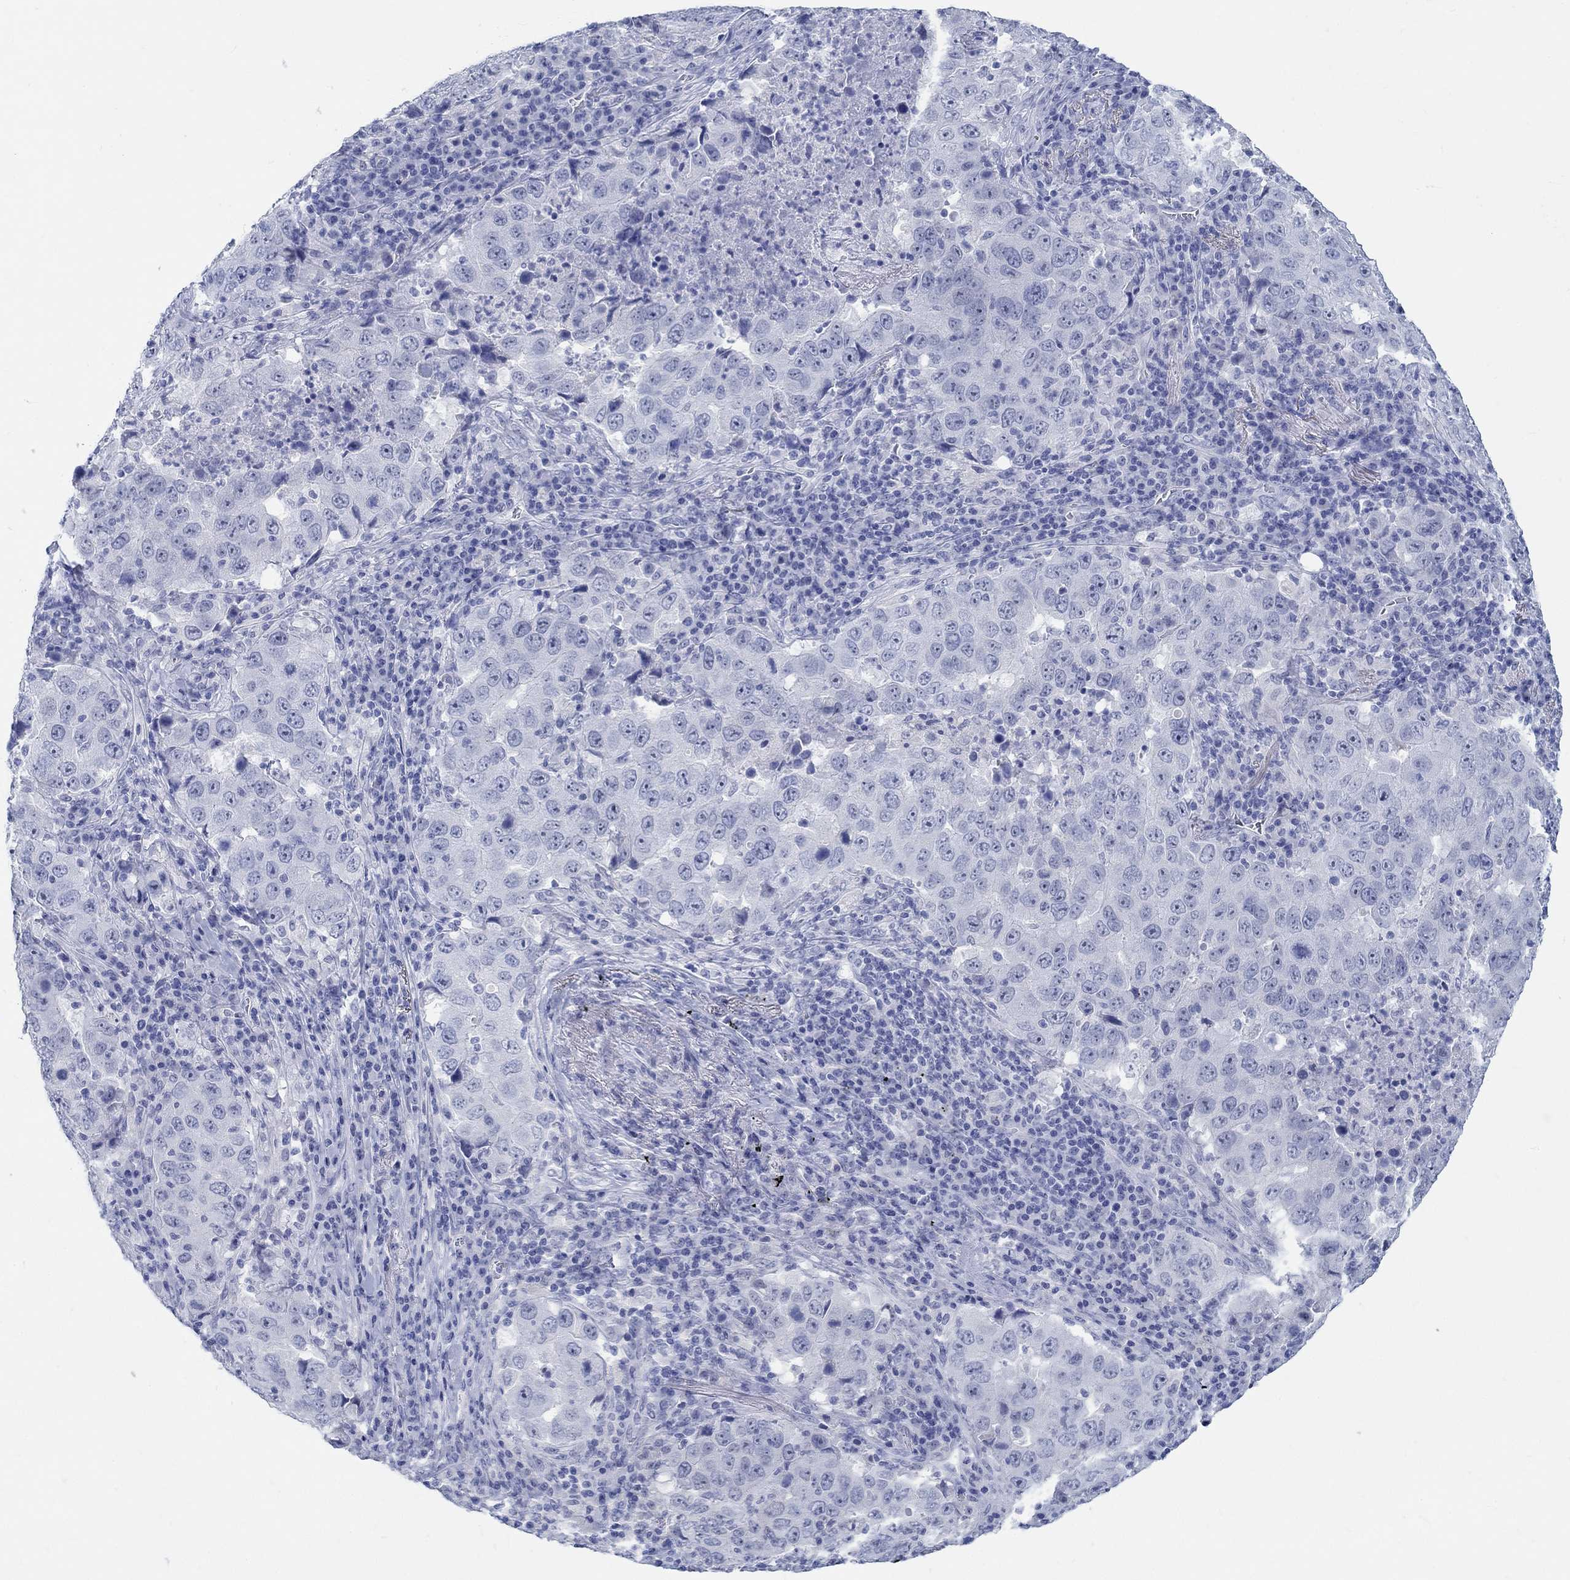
{"staining": {"intensity": "negative", "quantity": "none", "location": "none"}, "tissue": "lung cancer", "cell_type": "Tumor cells", "image_type": "cancer", "snomed": [{"axis": "morphology", "description": "Adenocarcinoma, NOS"}, {"axis": "topography", "description": "Lung"}], "caption": "Histopathology image shows no significant protein positivity in tumor cells of lung cancer (adenocarcinoma).", "gene": "GRIA3", "patient": {"sex": "male", "age": 73}}